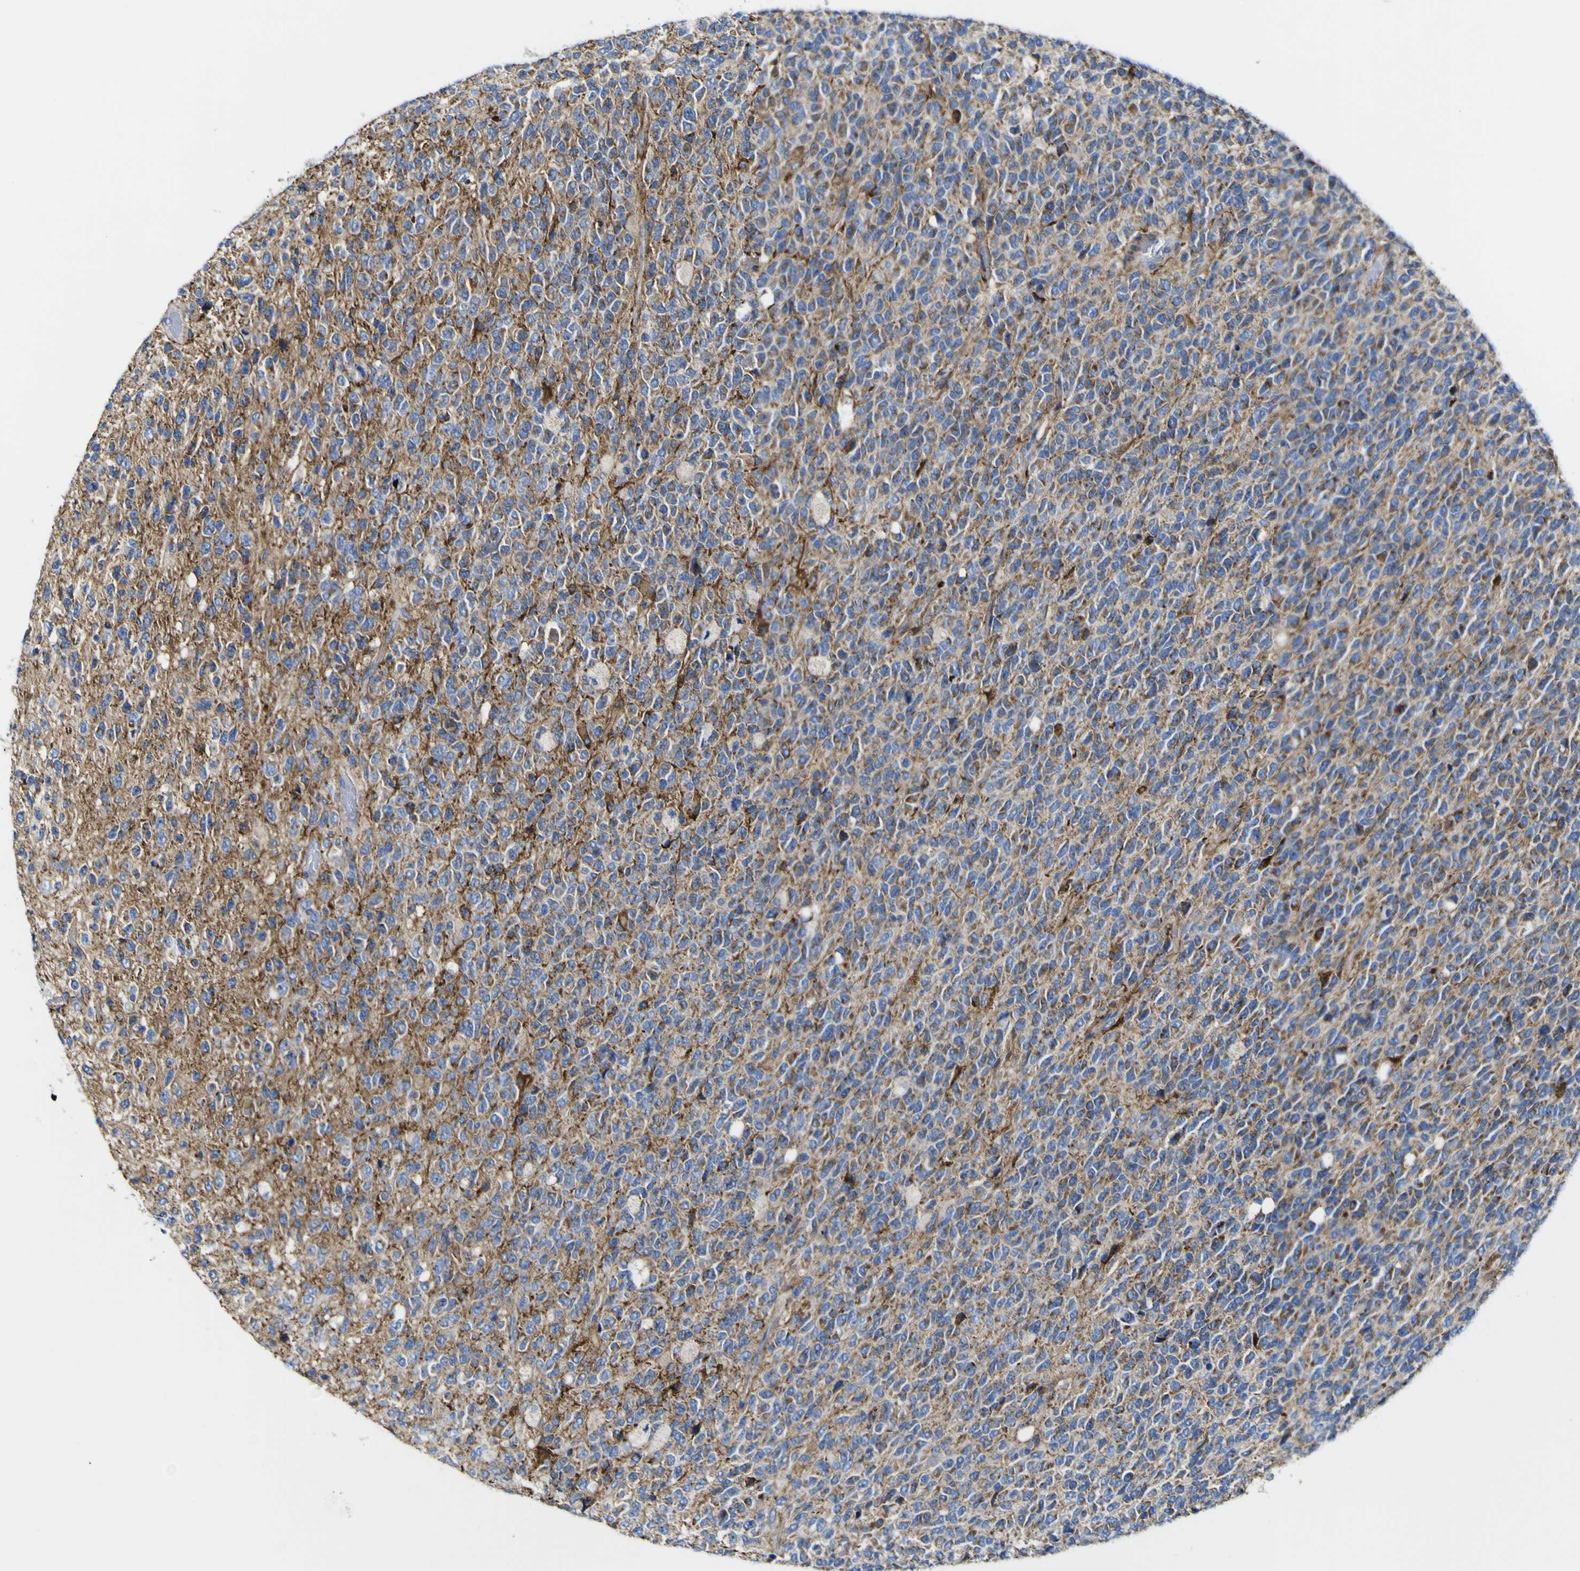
{"staining": {"intensity": "moderate", "quantity": ">75%", "location": "cytoplasmic/membranous"}, "tissue": "glioma", "cell_type": "Tumor cells", "image_type": "cancer", "snomed": [{"axis": "morphology", "description": "Glioma, malignant, High grade"}, {"axis": "topography", "description": "pancreas cauda"}], "caption": "A brown stain highlights moderate cytoplasmic/membranous positivity of a protein in human glioma tumor cells. (brown staining indicates protein expression, while blue staining denotes nuclei).", "gene": "CCDC90B", "patient": {"sex": "male", "age": 60}}